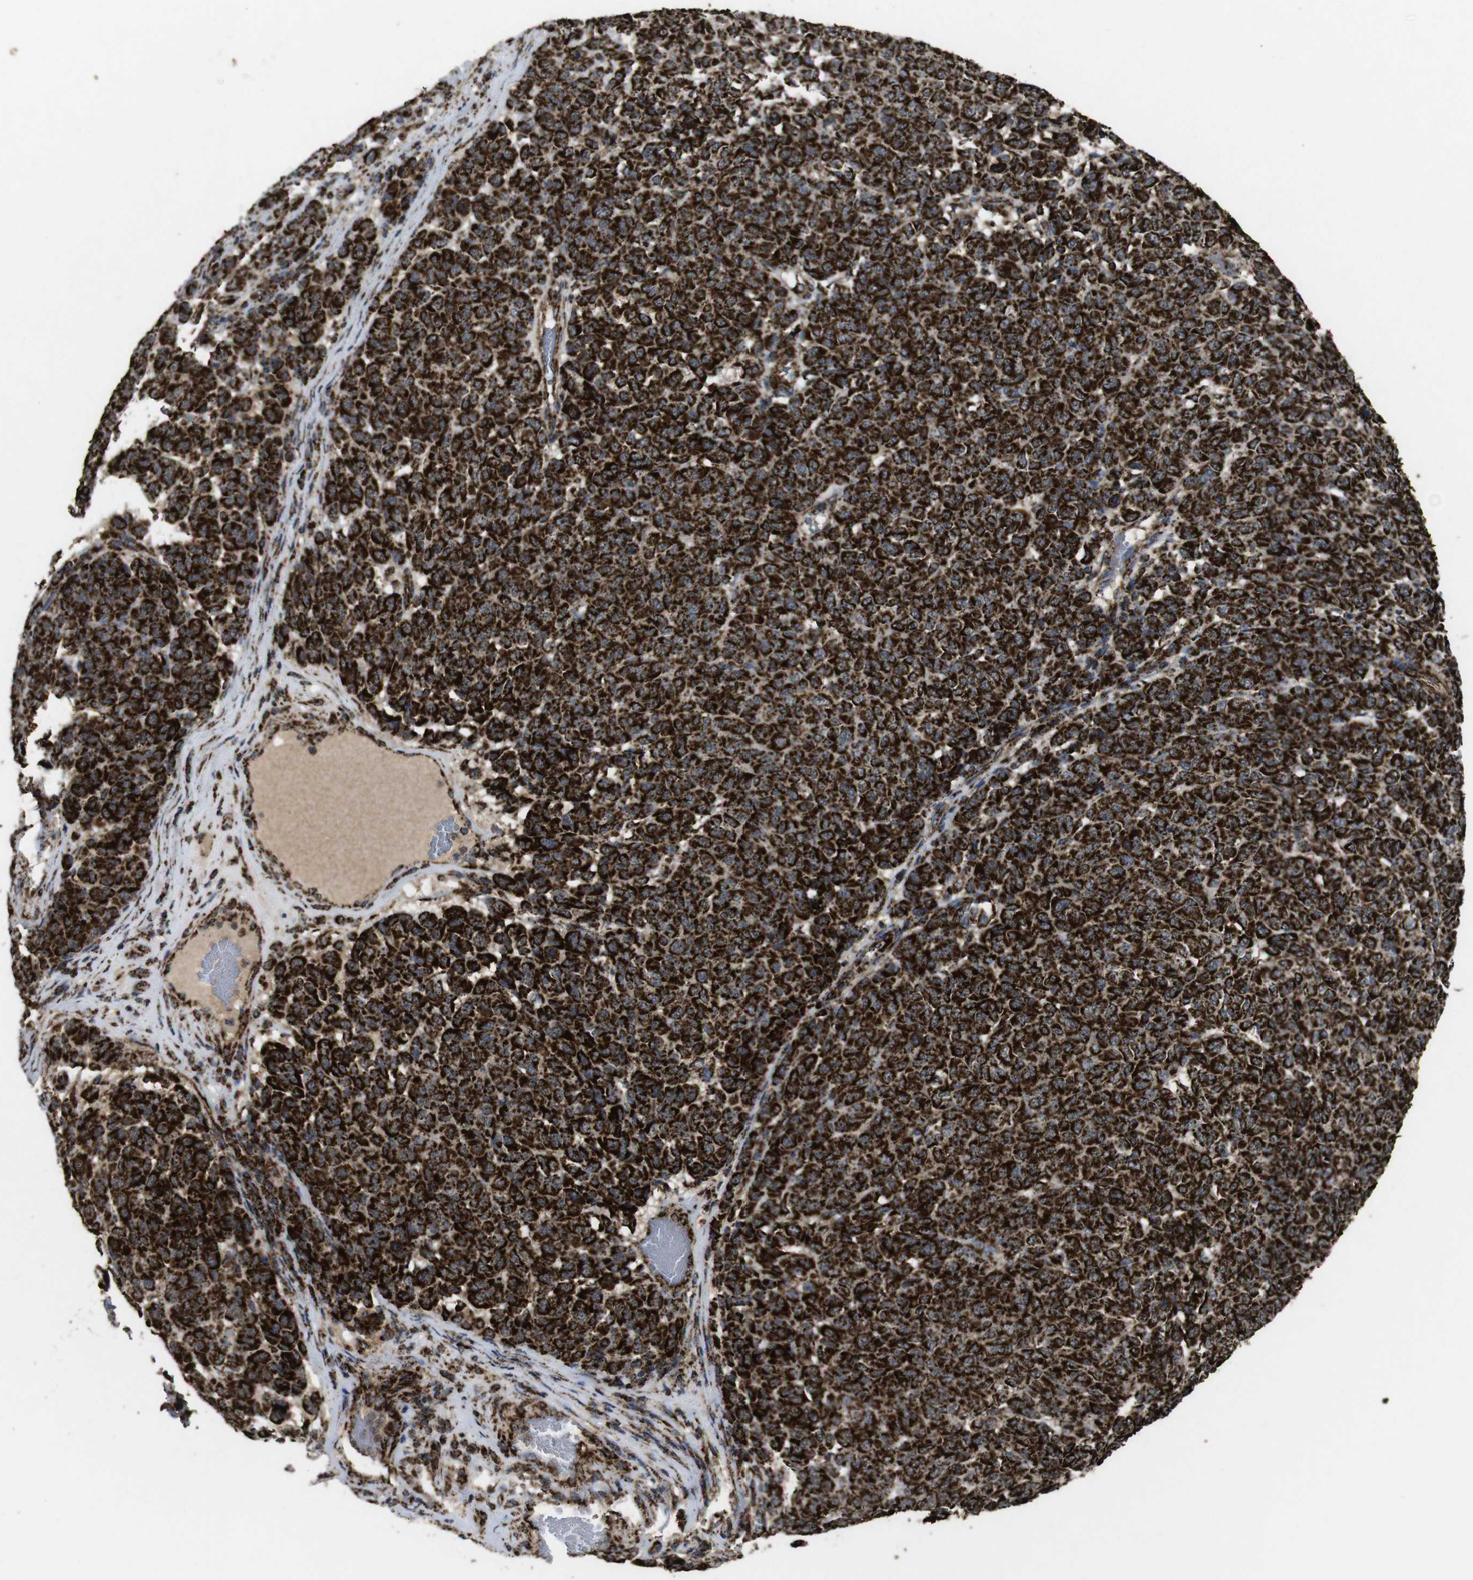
{"staining": {"intensity": "strong", "quantity": ">75%", "location": "cytoplasmic/membranous"}, "tissue": "melanoma", "cell_type": "Tumor cells", "image_type": "cancer", "snomed": [{"axis": "morphology", "description": "Malignant melanoma, NOS"}, {"axis": "topography", "description": "Skin"}], "caption": "Strong cytoplasmic/membranous staining is appreciated in approximately >75% of tumor cells in malignant melanoma.", "gene": "ATP5F1A", "patient": {"sex": "male", "age": 59}}